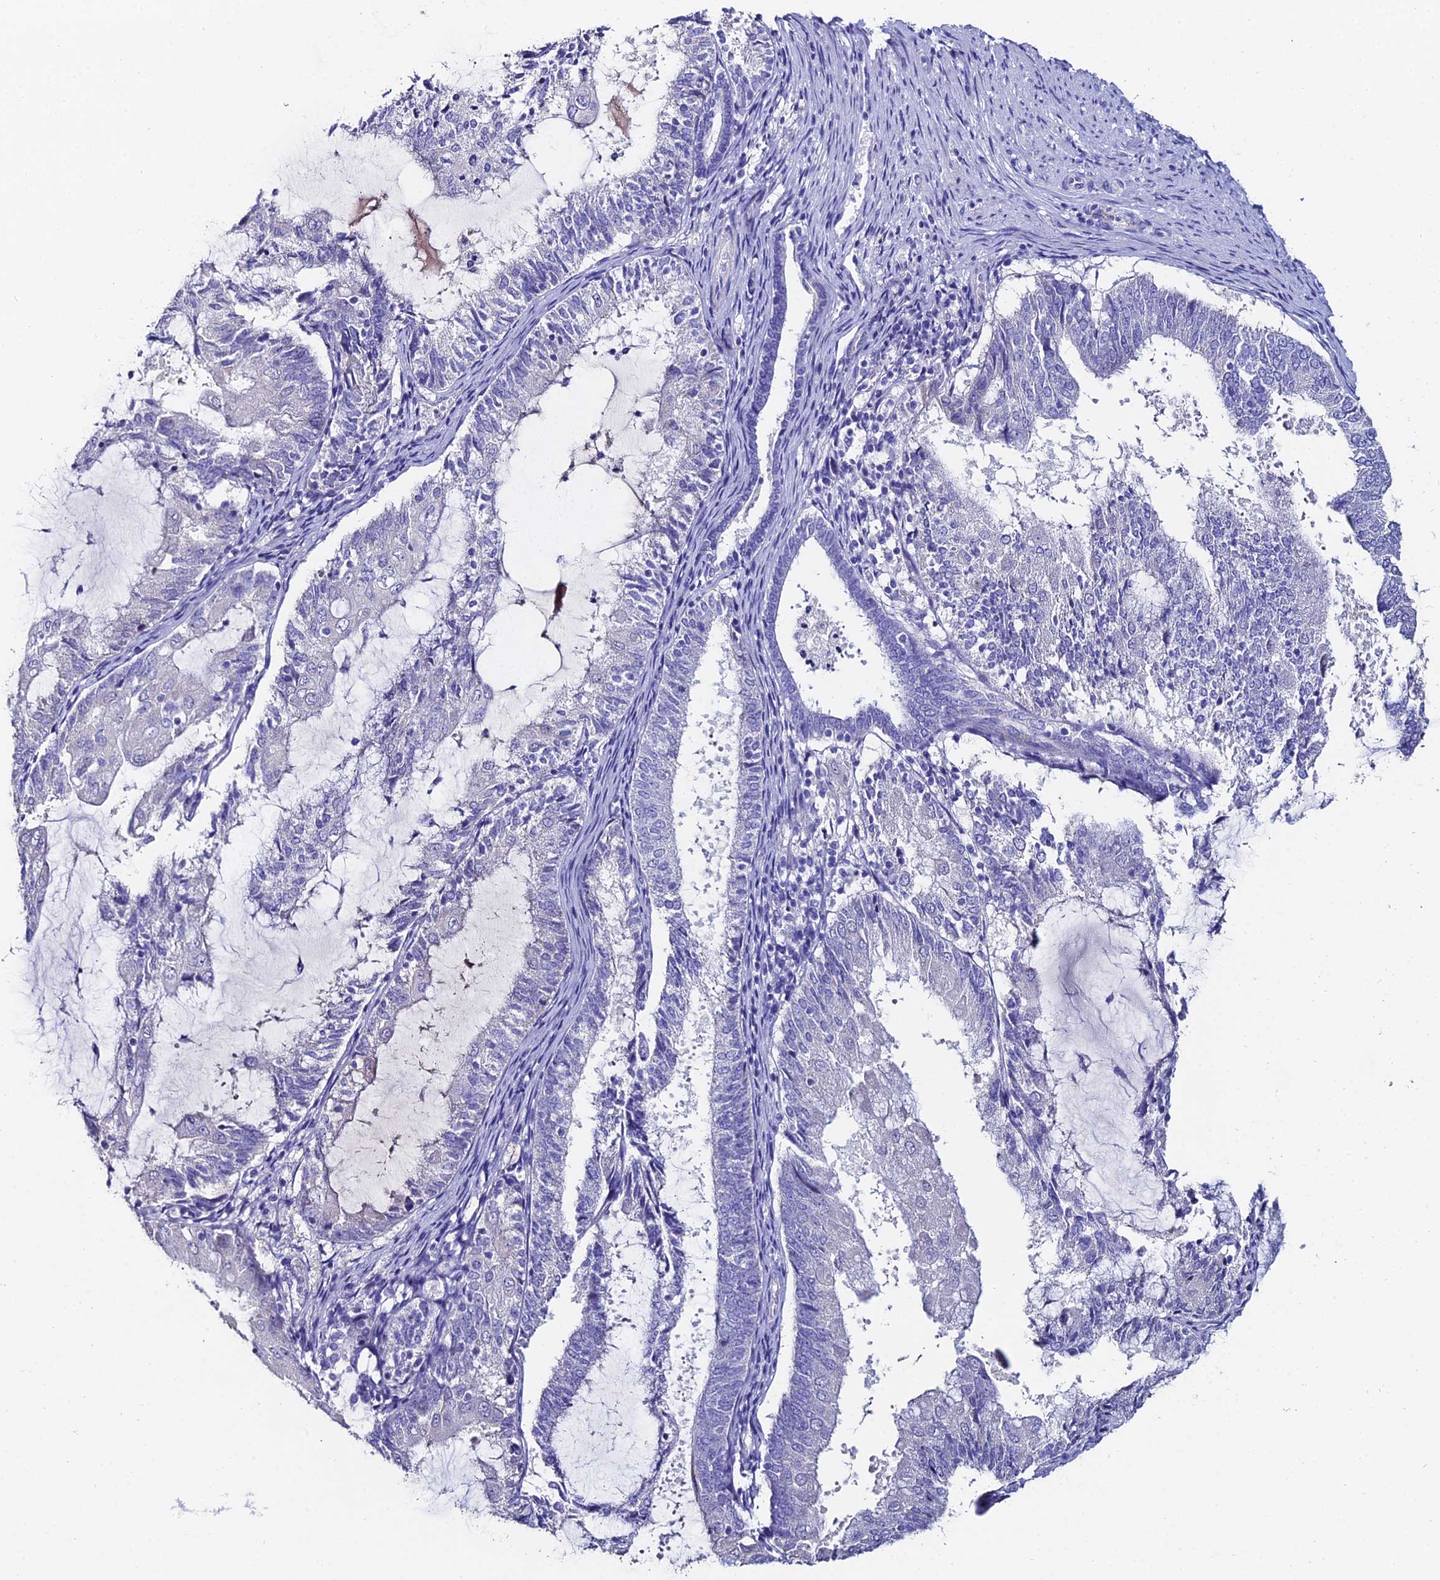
{"staining": {"intensity": "negative", "quantity": "none", "location": "none"}, "tissue": "endometrial cancer", "cell_type": "Tumor cells", "image_type": "cancer", "snomed": [{"axis": "morphology", "description": "Adenocarcinoma, NOS"}, {"axis": "topography", "description": "Endometrium"}], "caption": "High power microscopy photomicrograph of an immunohistochemistry (IHC) histopathology image of endometrial cancer, revealing no significant staining in tumor cells. (DAB IHC visualized using brightfield microscopy, high magnification).", "gene": "ESRRG", "patient": {"sex": "female", "age": 81}}